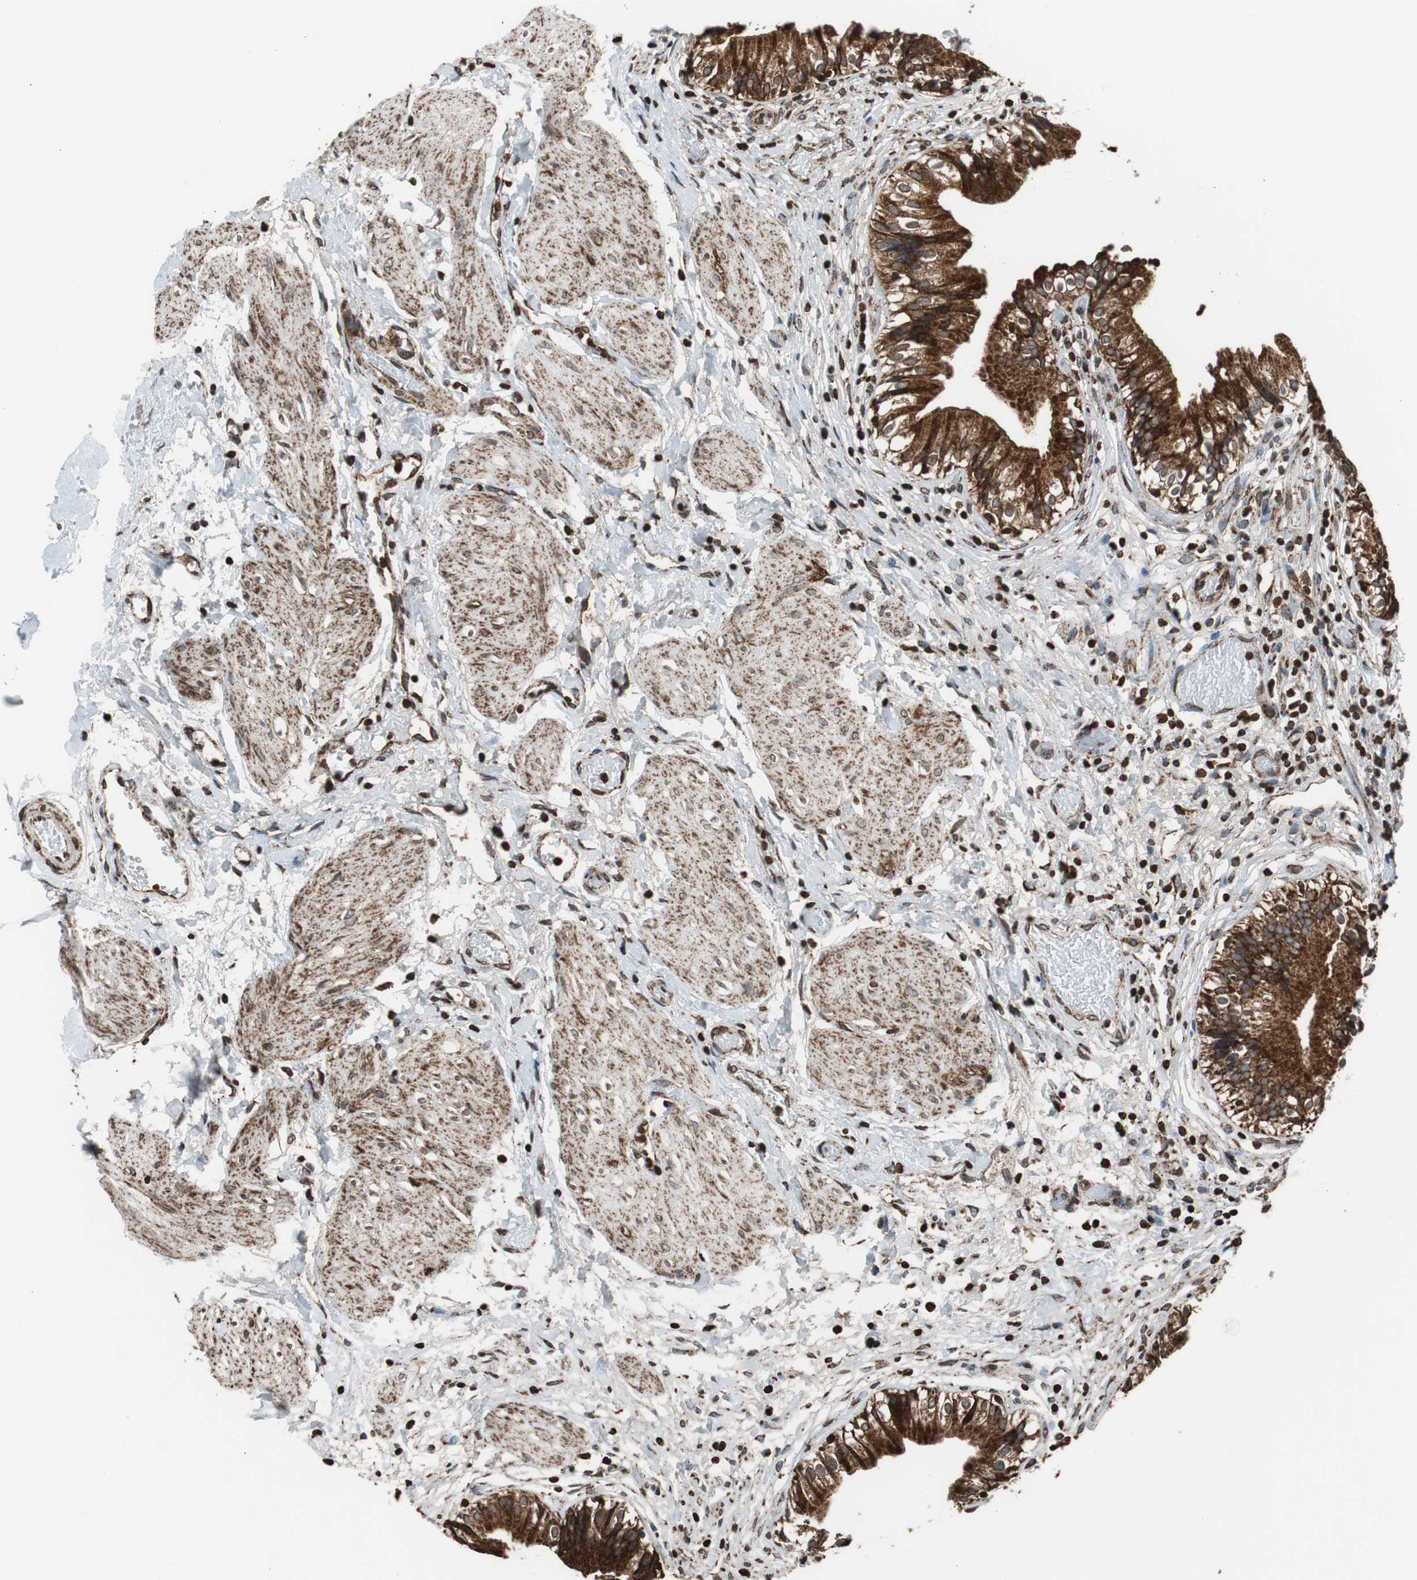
{"staining": {"intensity": "strong", "quantity": ">75%", "location": "cytoplasmic/membranous"}, "tissue": "gallbladder", "cell_type": "Glandular cells", "image_type": "normal", "snomed": [{"axis": "morphology", "description": "Normal tissue, NOS"}, {"axis": "topography", "description": "Gallbladder"}], "caption": "Protein analysis of benign gallbladder demonstrates strong cytoplasmic/membranous expression in approximately >75% of glandular cells.", "gene": "HSPA9", "patient": {"sex": "male", "age": 65}}